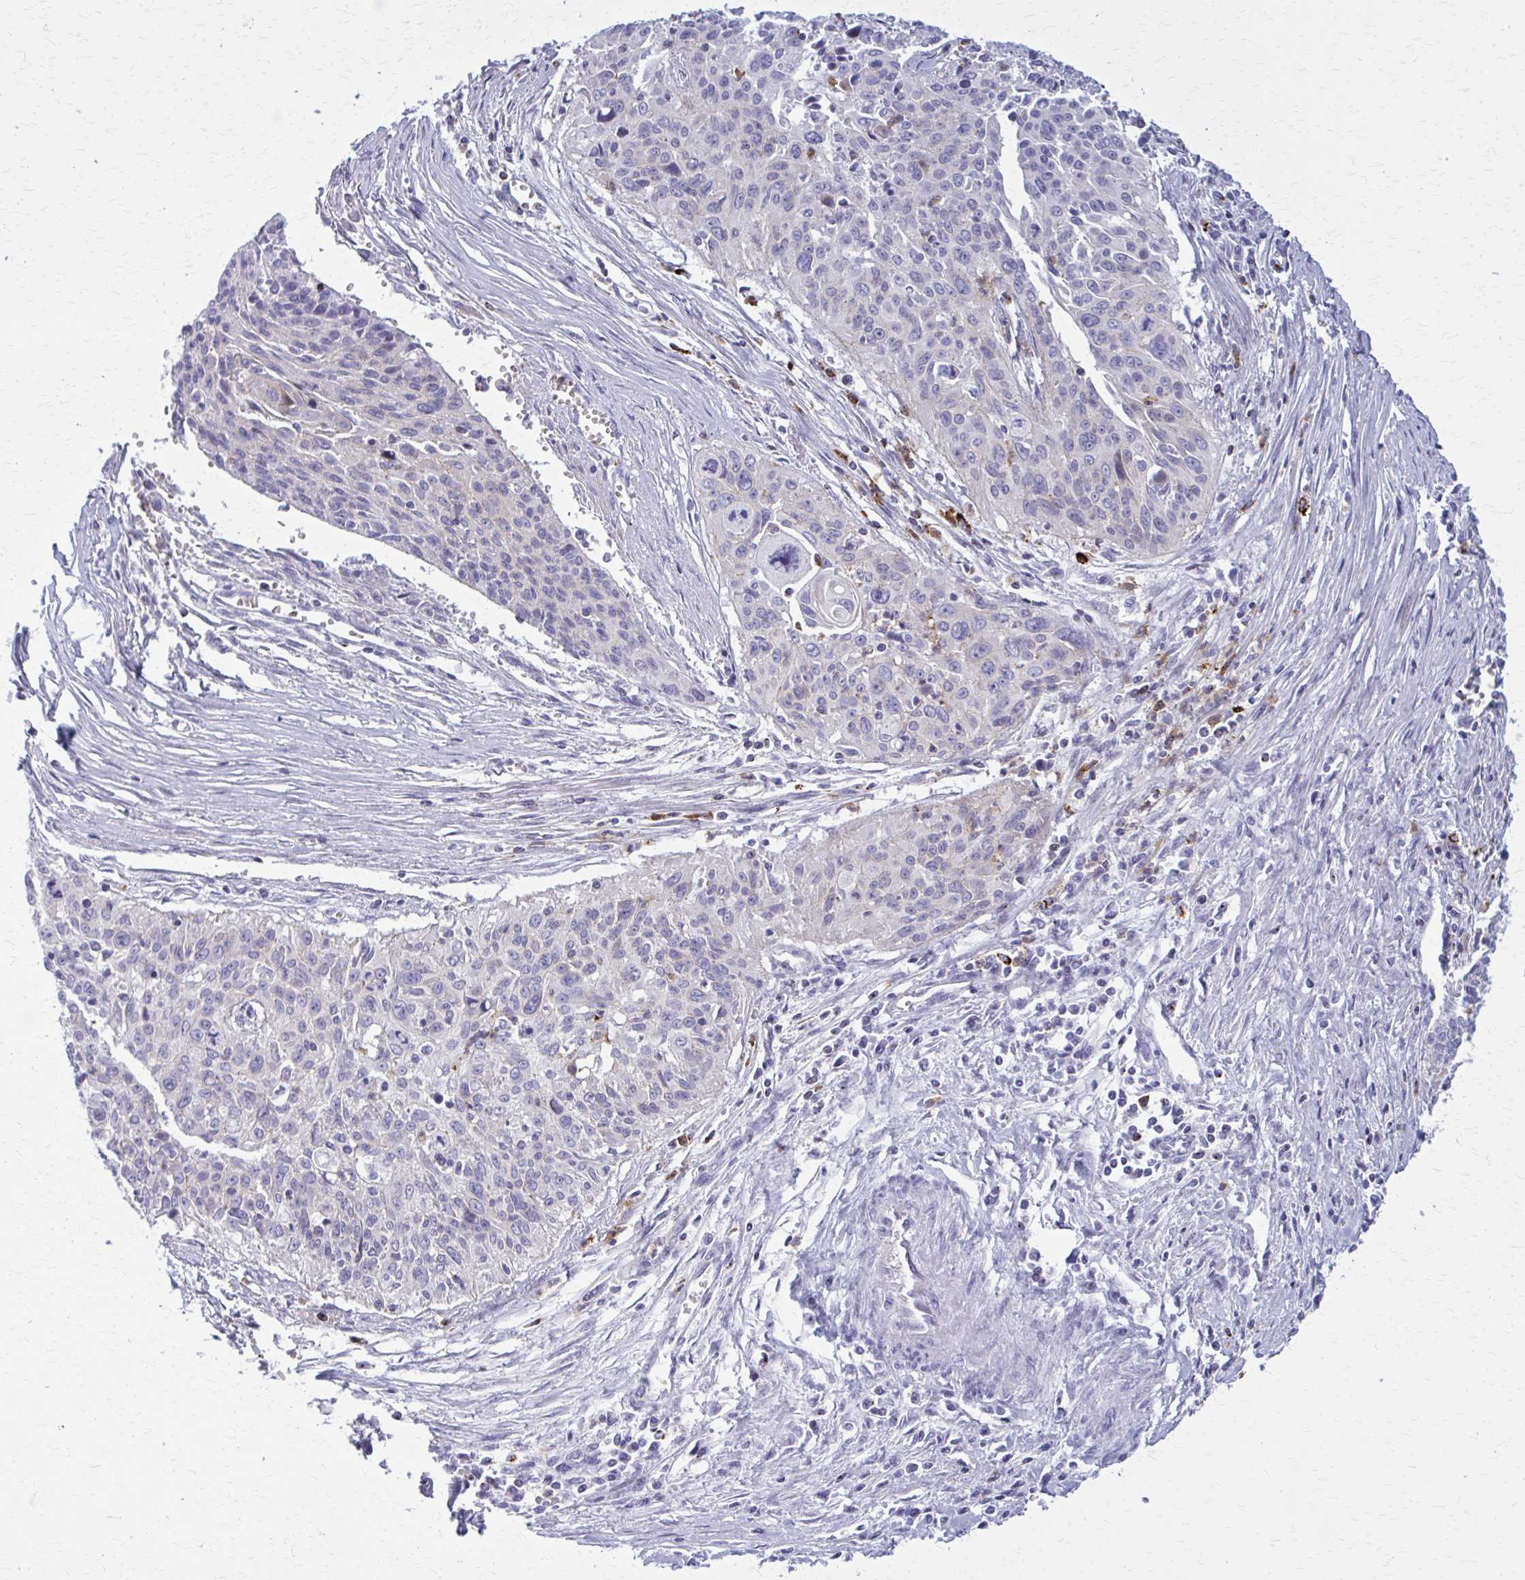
{"staining": {"intensity": "negative", "quantity": "none", "location": "none"}, "tissue": "cervical cancer", "cell_type": "Tumor cells", "image_type": "cancer", "snomed": [{"axis": "morphology", "description": "Squamous cell carcinoma, NOS"}, {"axis": "topography", "description": "Cervix"}], "caption": "A photomicrograph of cervical cancer (squamous cell carcinoma) stained for a protein reveals no brown staining in tumor cells. (Stains: DAB (3,3'-diaminobenzidine) immunohistochemistry with hematoxylin counter stain, Microscopy: brightfield microscopy at high magnification).", "gene": "PEDS1", "patient": {"sex": "female", "age": 55}}